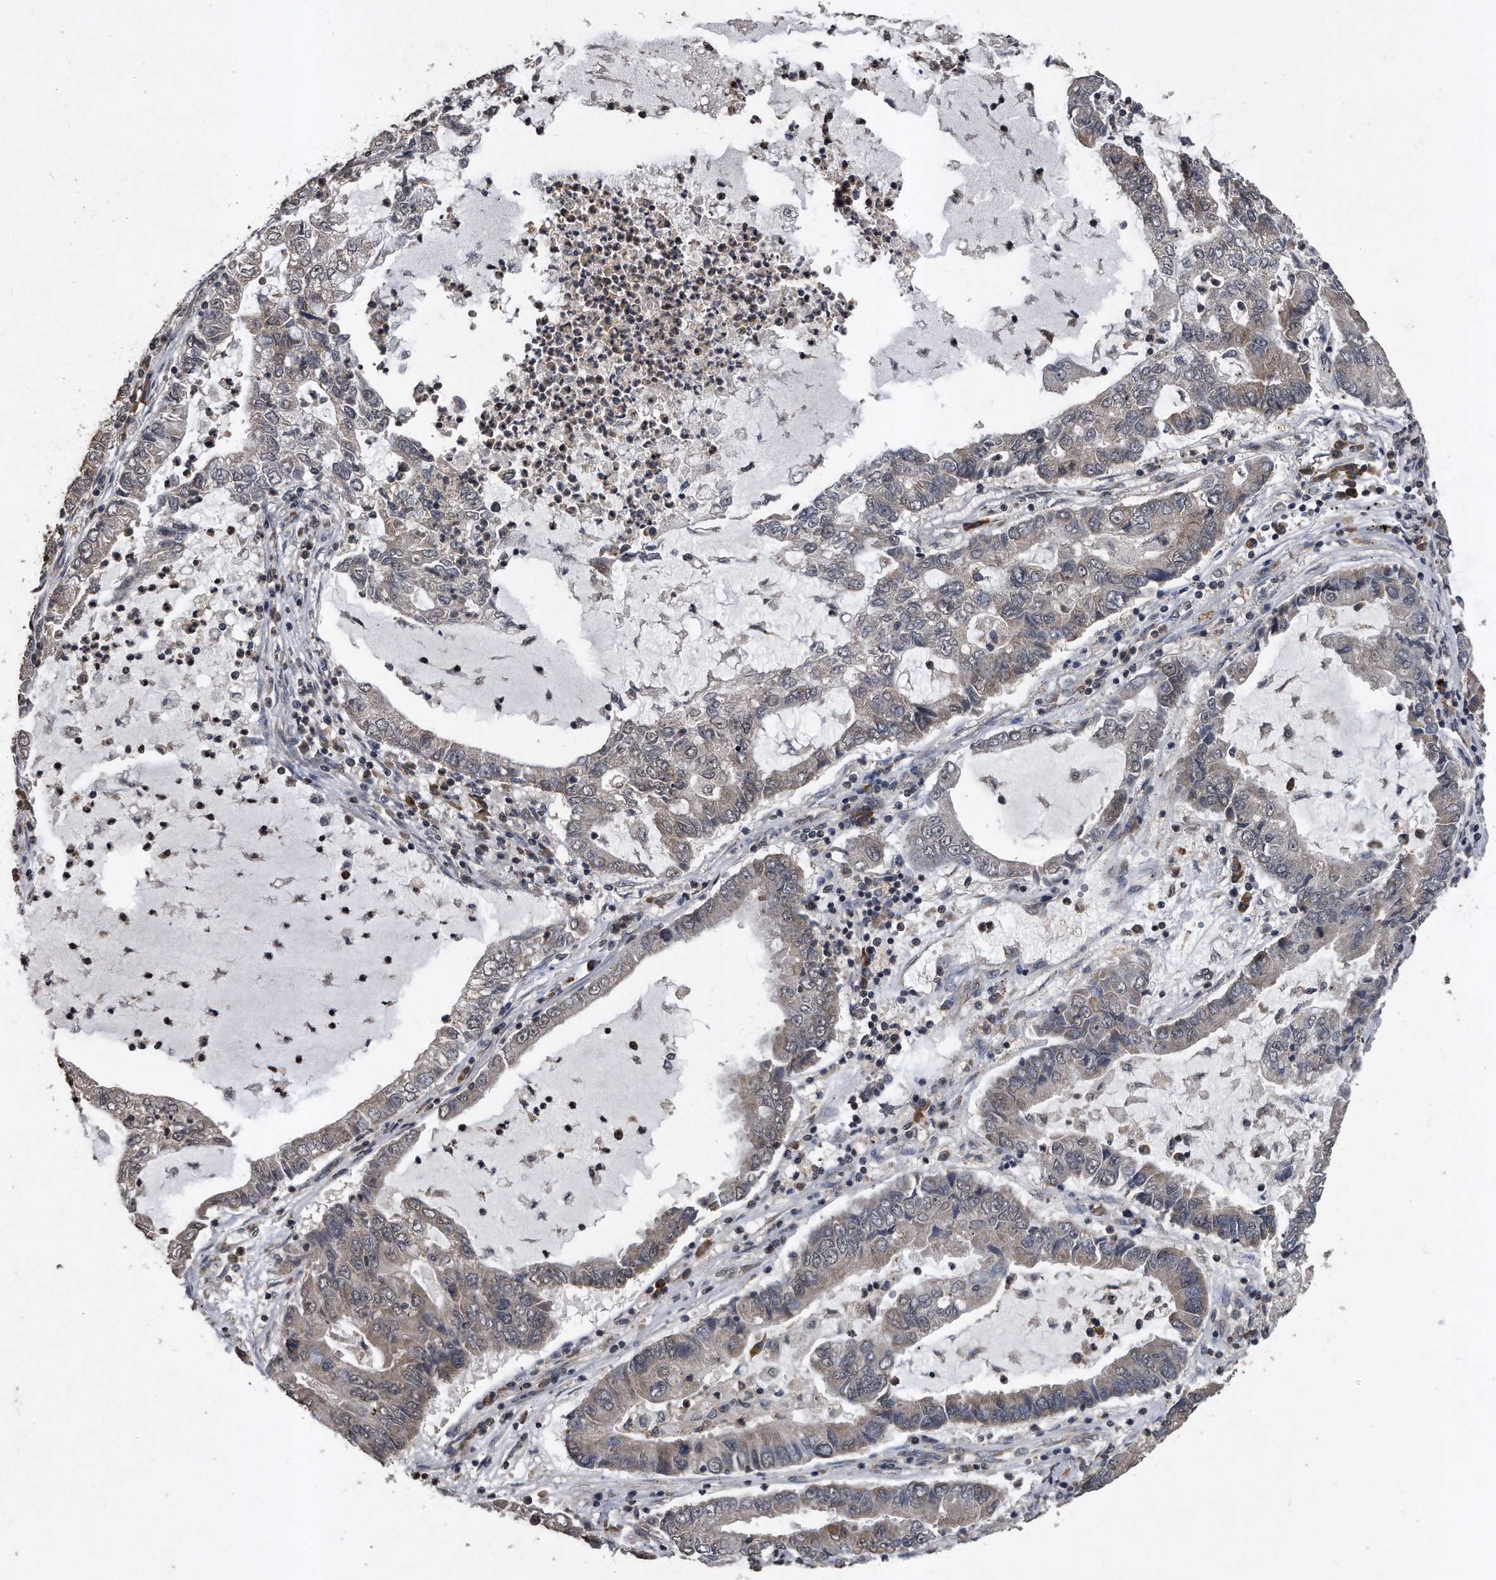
{"staining": {"intensity": "weak", "quantity": "<25%", "location": "cytoplasmic/membranous"}, "tissue": "lung cancer", "cell_type": "Tumor cells", "image_type": "cancer", "snomed": [{"axis": "morphology", "description": "Adenocarcinoma, NOS"}, {"axis": "topography", "description": "Lung"}], "caption": "Human adenocarcinoma (lung) stained for a protein using immunohistochemistry reveals no positivity in tumor cells.", "gene": "CRYZL1", "patient": {"sex": "female", "age": 51}}